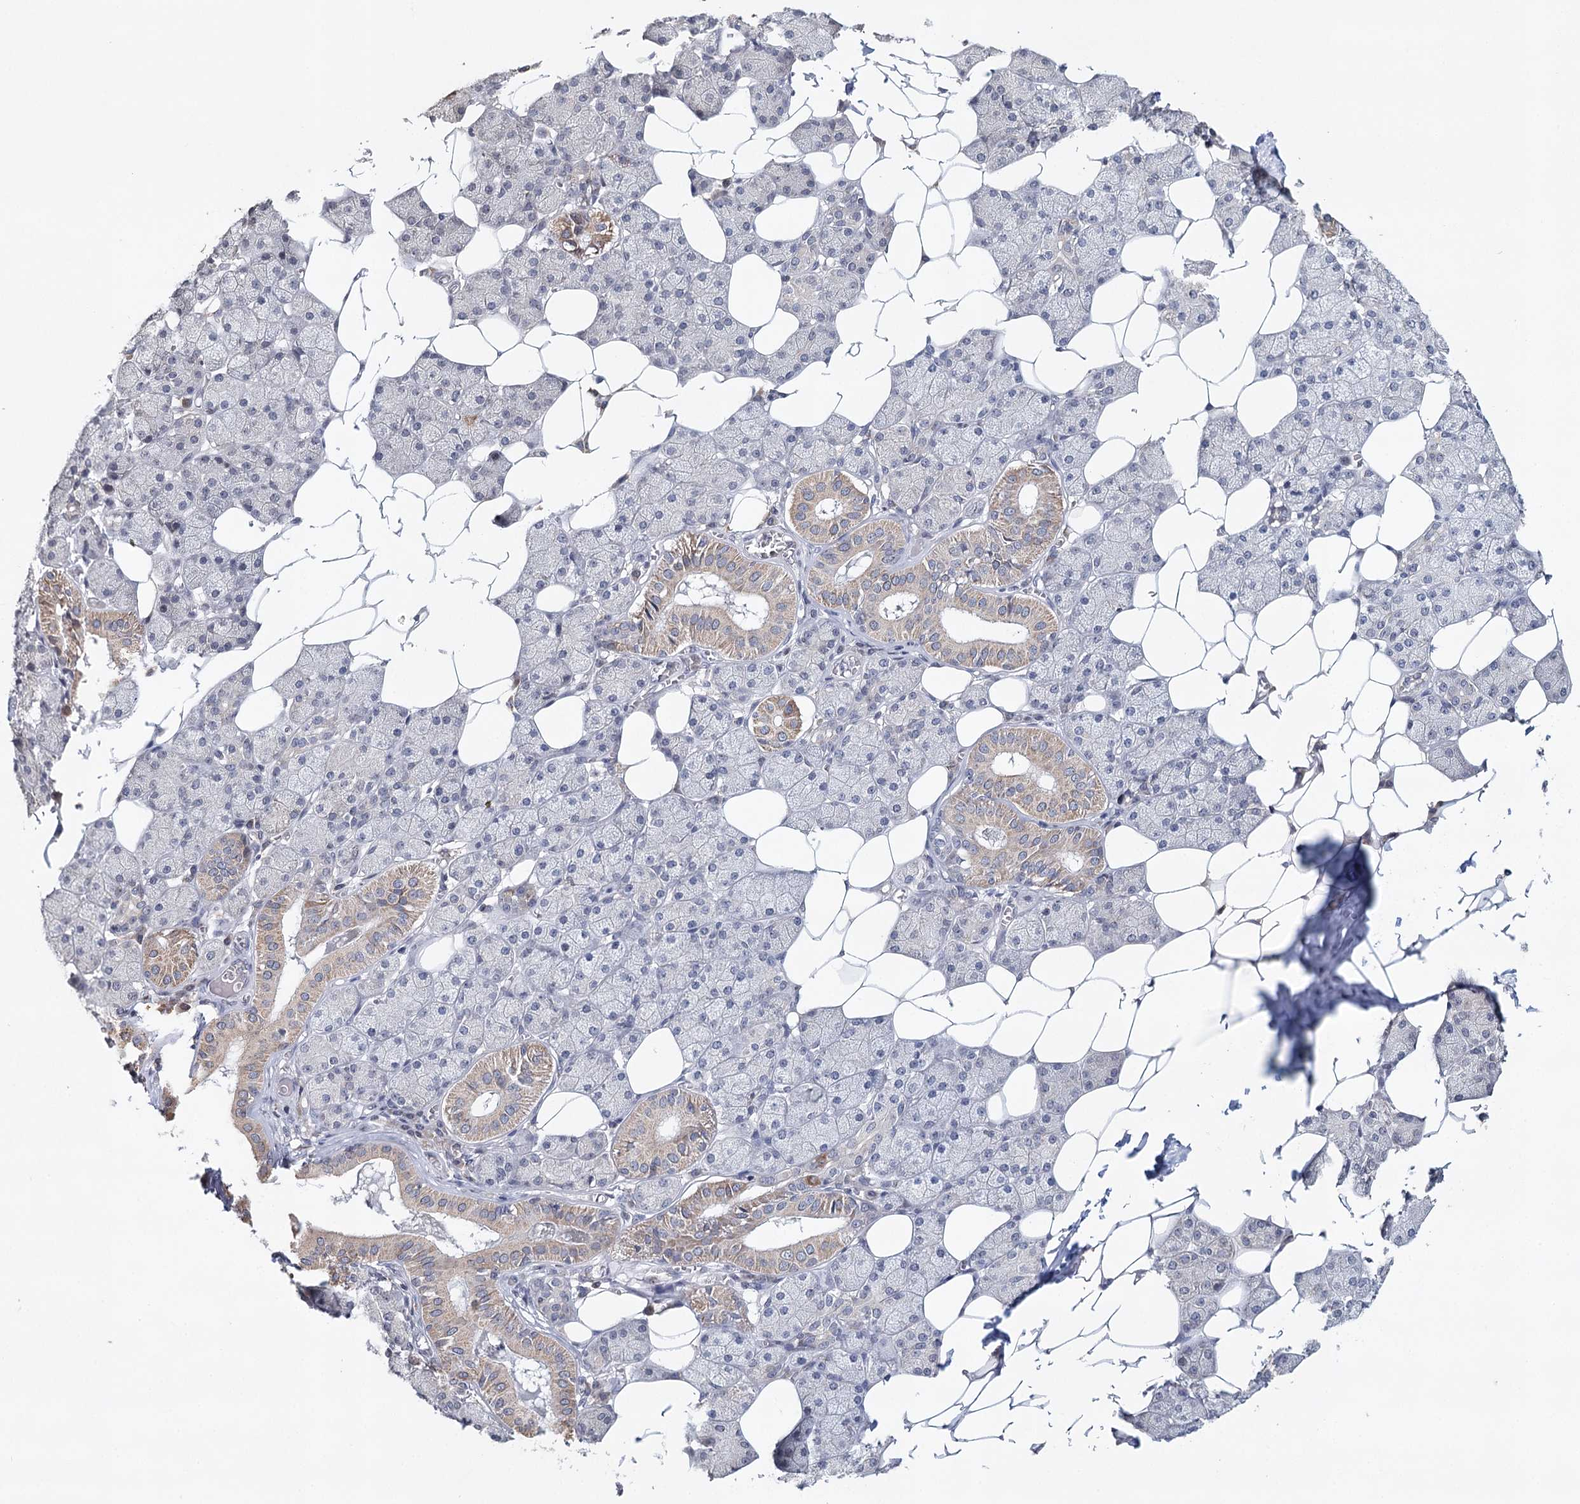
{"staining": {"intensity": "moderate", "quantity": "<25%", "location": "cytoplasmic/membranous"}, "tissue": "salivary gland", "cell_type": "Glandular cells", "image_type": "normal", "snomed": [{"axis": "morphology", "description": "Normal tissue, NOS"}, {"axis": "topography", "description": "Salivary gland"}], "caption": "An image of human salivary gland stained for a protein displays moderate cytoplasmic/membranous brown staining in glandular cells.", "gene": "ICOS", "patient": {"sex": "female", "age": 33}}